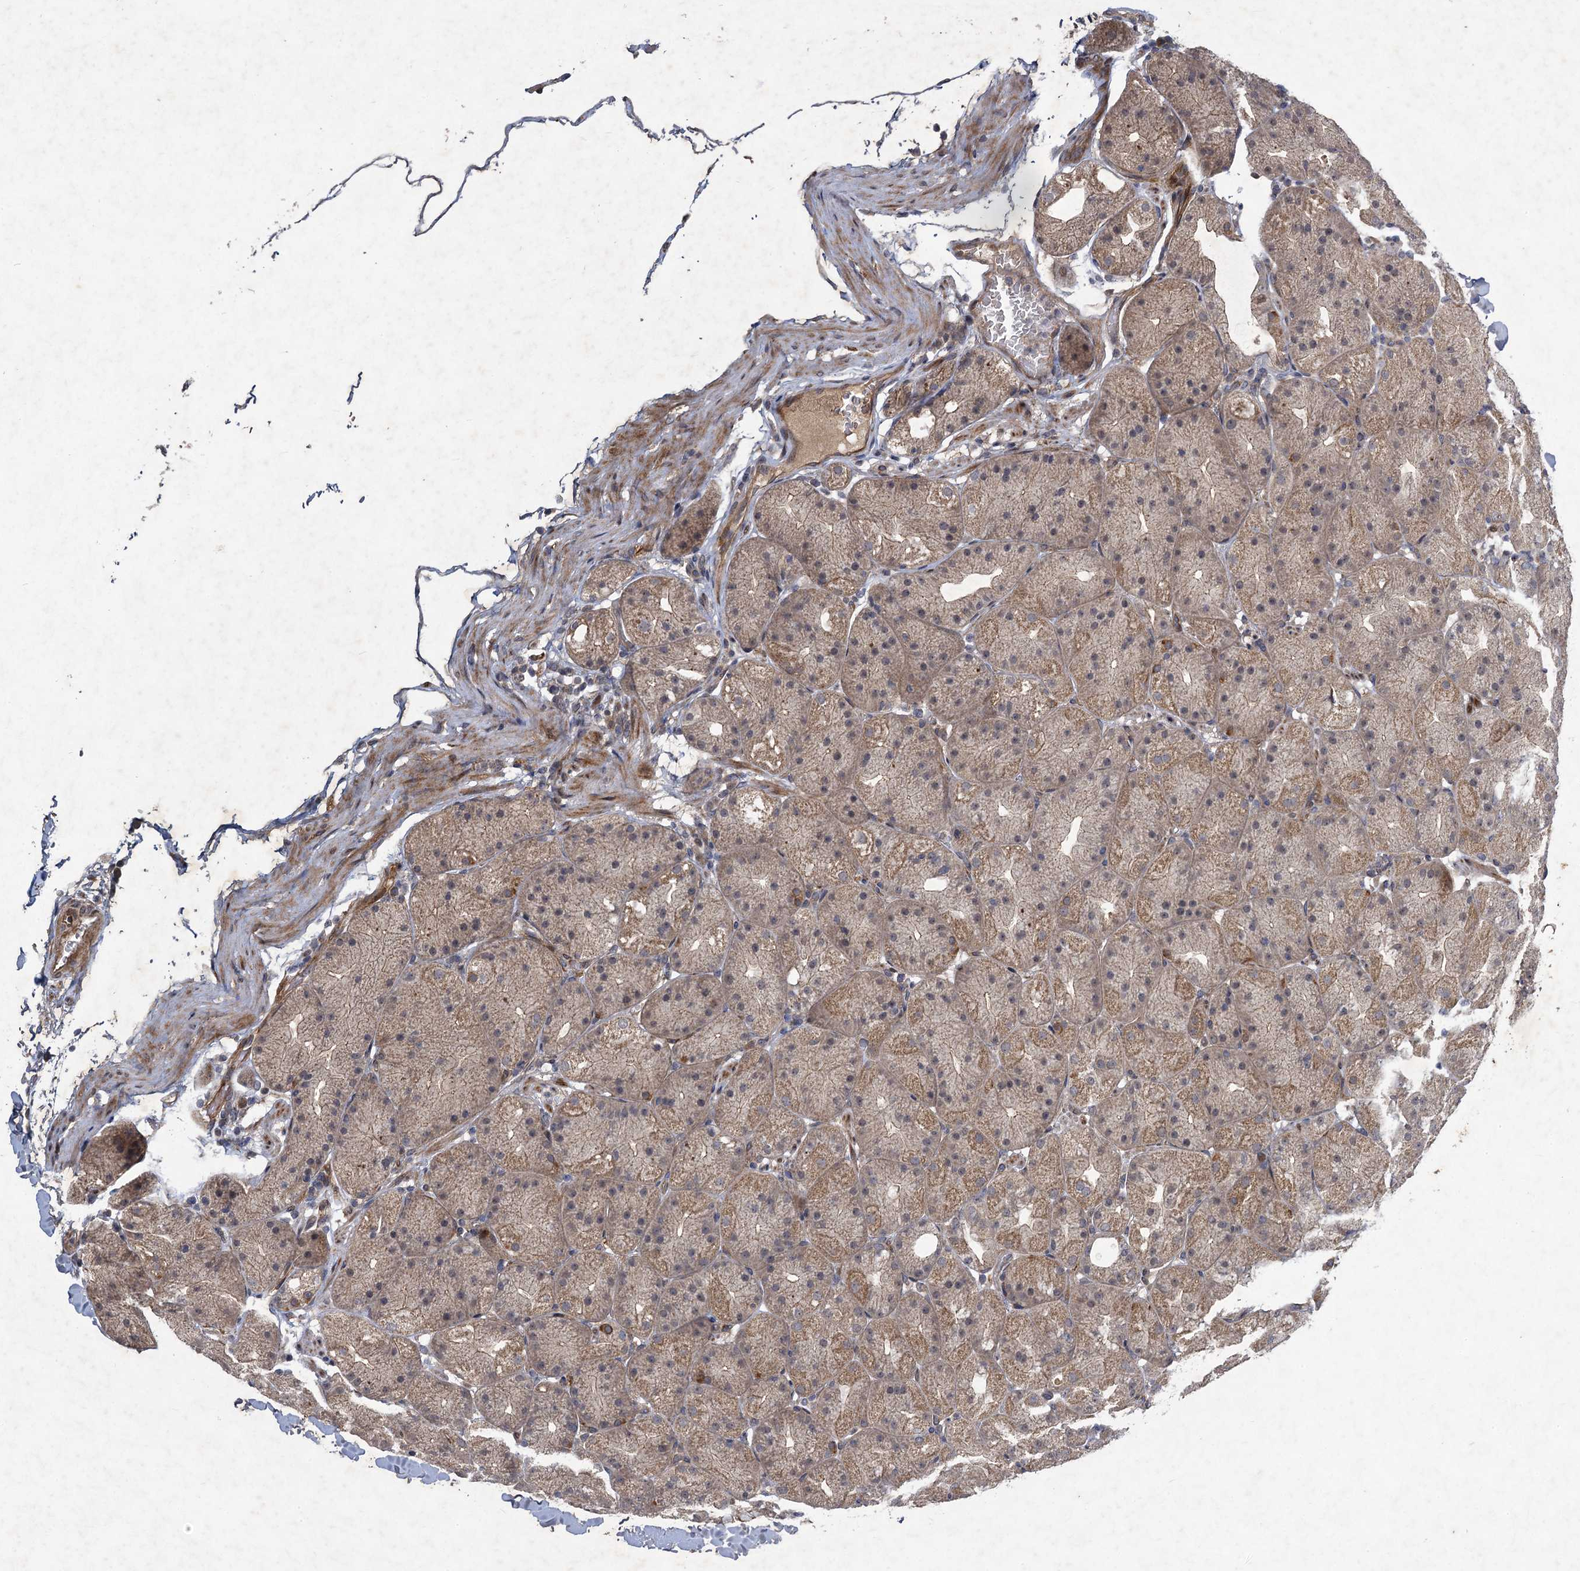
{"staining": {"intensity": "strong", "quantity": "25%-75%", "location": "cytoplasmic/membranous"}, "tissue": "stomach", "cell_type": "Glandular cells", "image_type": "normal", "snomed": [{"axis": "morphology", "description": "Normal tissue, NOS"}, {"axis": "topography", "description": "Stomach, upper"}, {"axis": "topography", "description": "Stomach"}], "caption": "Strong cytoplasmic/membranous expression for a protein is present in approximately 25%-75% of glandular cells of benign stomach using immunohistochemistry (IHC).", "gene": "NUDT22", "patient": {"sex": "male", "age": 48}}